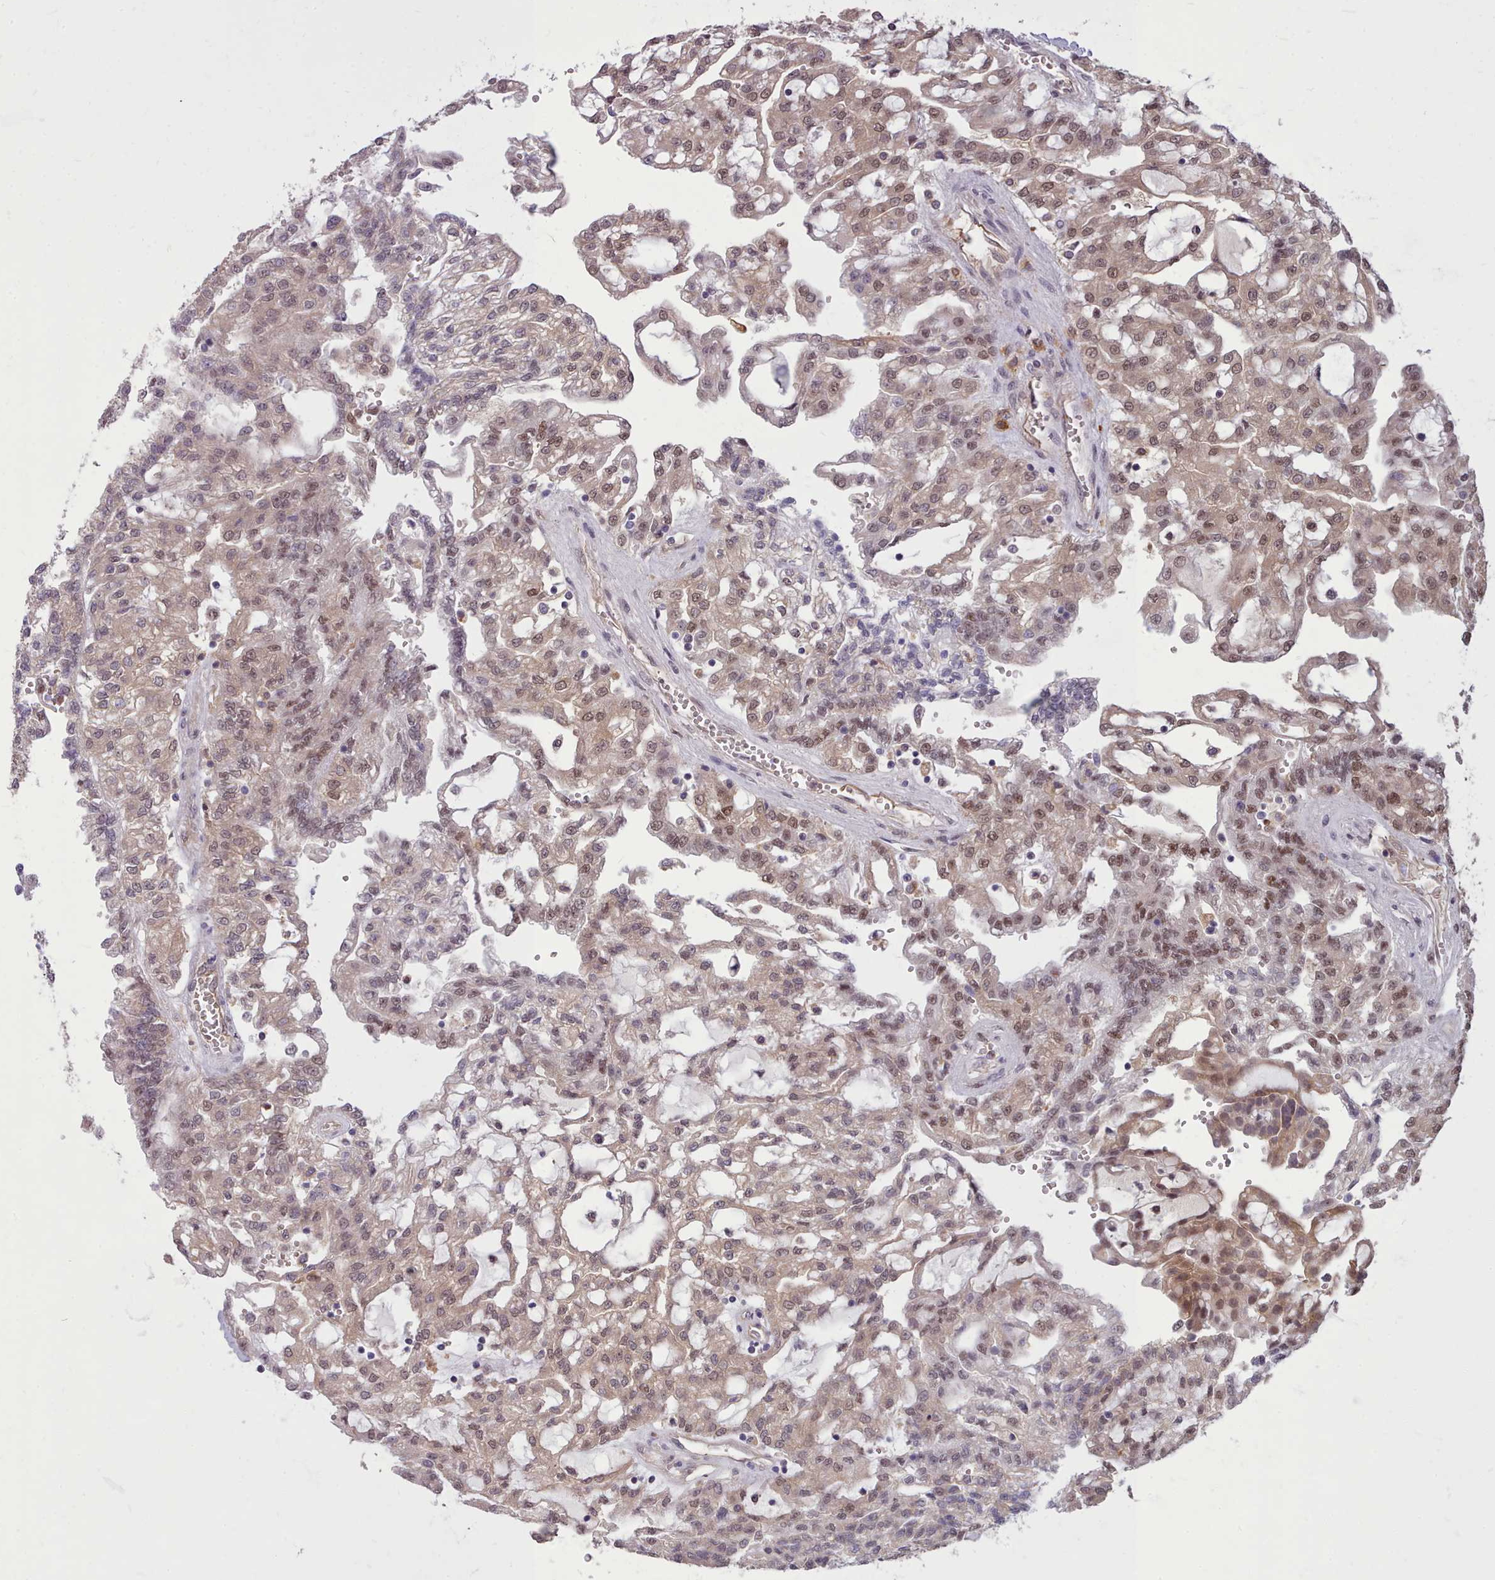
{"staining": {"intensity": "weak", "quantity": ">75%", "location": "cytoplasmic/membranous,nuclear"}, "tissue": "renal cancer", "cell_type": "Tumor cells", "image_type": "cancer", "snomed": [{"axis": "morphology", "description": "Adenocarcinoma, NOS"}, {"axis": "topography", "description": "Kidney"}], "caption": "A histopathology image showing weak cytoplasmic/membranous and nuclear staining in about >75% of tumor cells in renal cancer, as visualized by brown immunohistochemical staining.", "gene": "AHCY", "patient": {"sex": "male", "age": 63}}